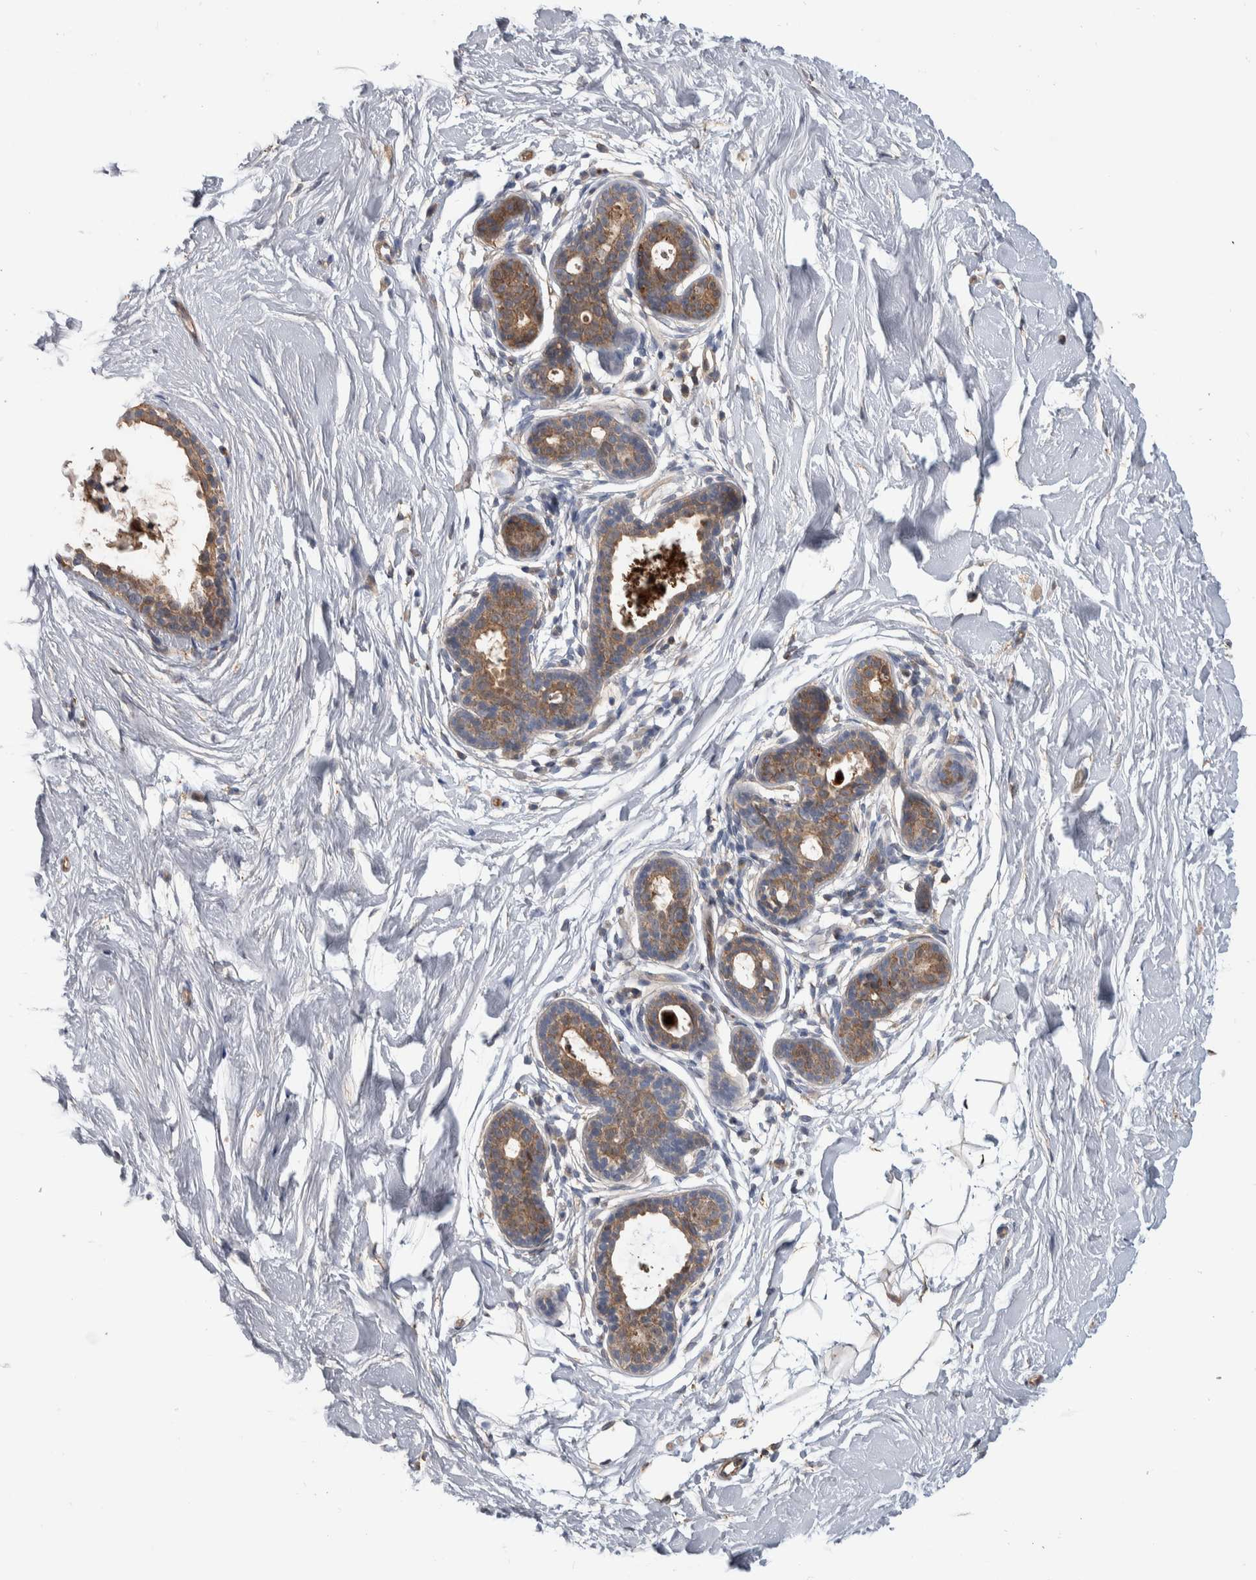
{"staining": {"intensity": "weak", "quantity": "25%-75%", "location": "cytoplasmic/membranous"}, "tissue": "breast", "cell_type": "Adipocytes", "image_type": "normal", "snomed": [{"axis": "morphology", "description": "Normal tissue, NOS"}, {"axis": "topography", "description": "Breast"}], "caption": "IHC of benign breast displays low levels of weak cytoplasmic/membranous staining in about 25%-75% of adipocytes.", "gene": "SDCBP", "patient": {"sex": "female", "age": 22}}